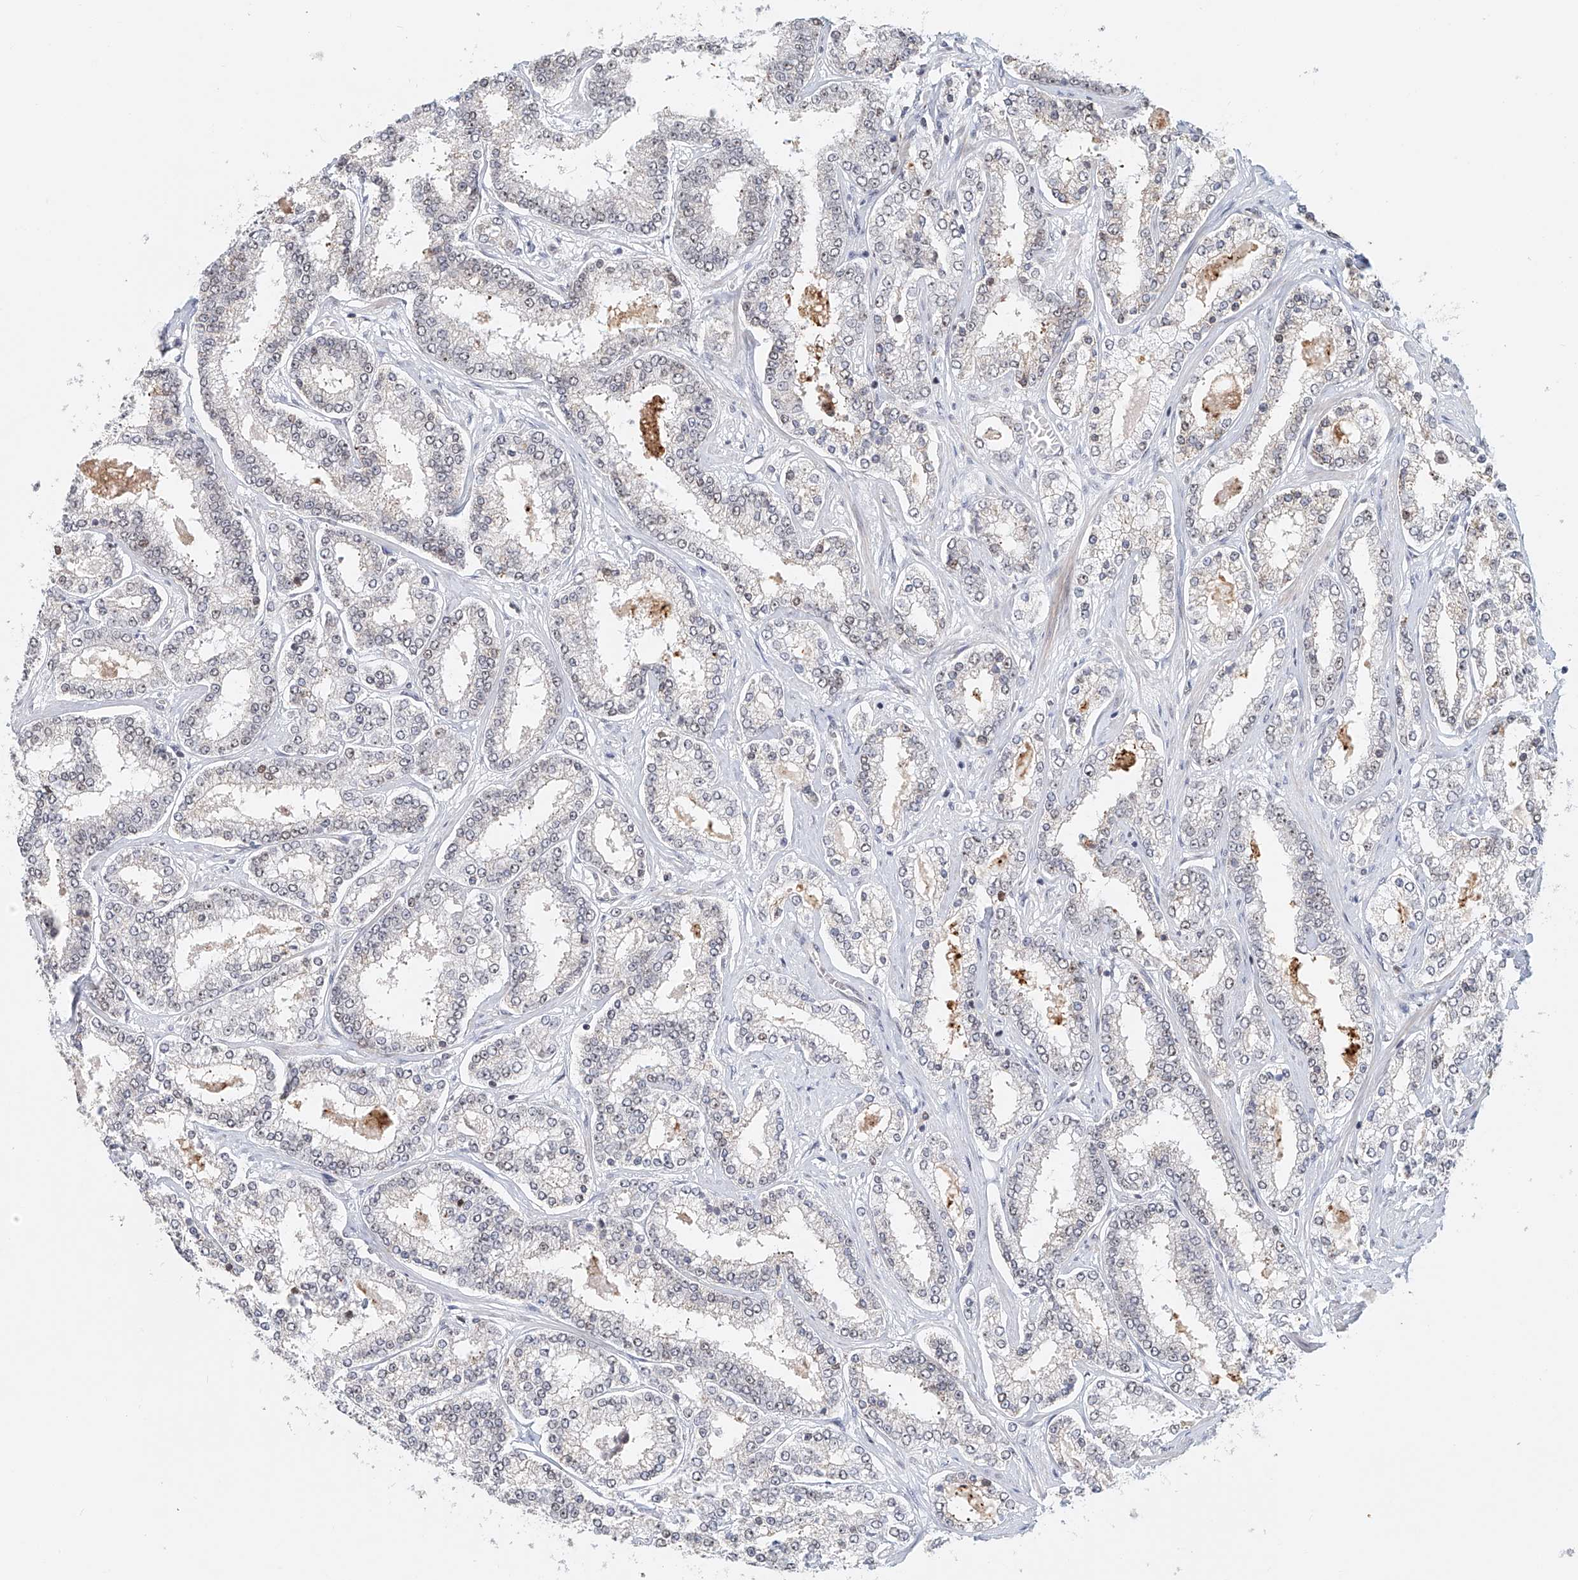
{"staining": {"intensity": "negative", "quantity": "none", "location": "none"}, "tissue": "prostate cancer", "cell_type": "Tumor cells", "image_type": "cancer", "snomed": [{"axis": "morphology", "description": "Normal tissue, NOS"}, {"axis": "morphology", "description": "Adenocarcinoma, High grade"}, {"axis": "topography", "description": "Prostate"}], "caption": "This is an IHC micrograph of human prostate cancer. There is no expression in tumor cells.", "gene": "PRUNE2", "patient": {"sex": "male", "age": 83}}